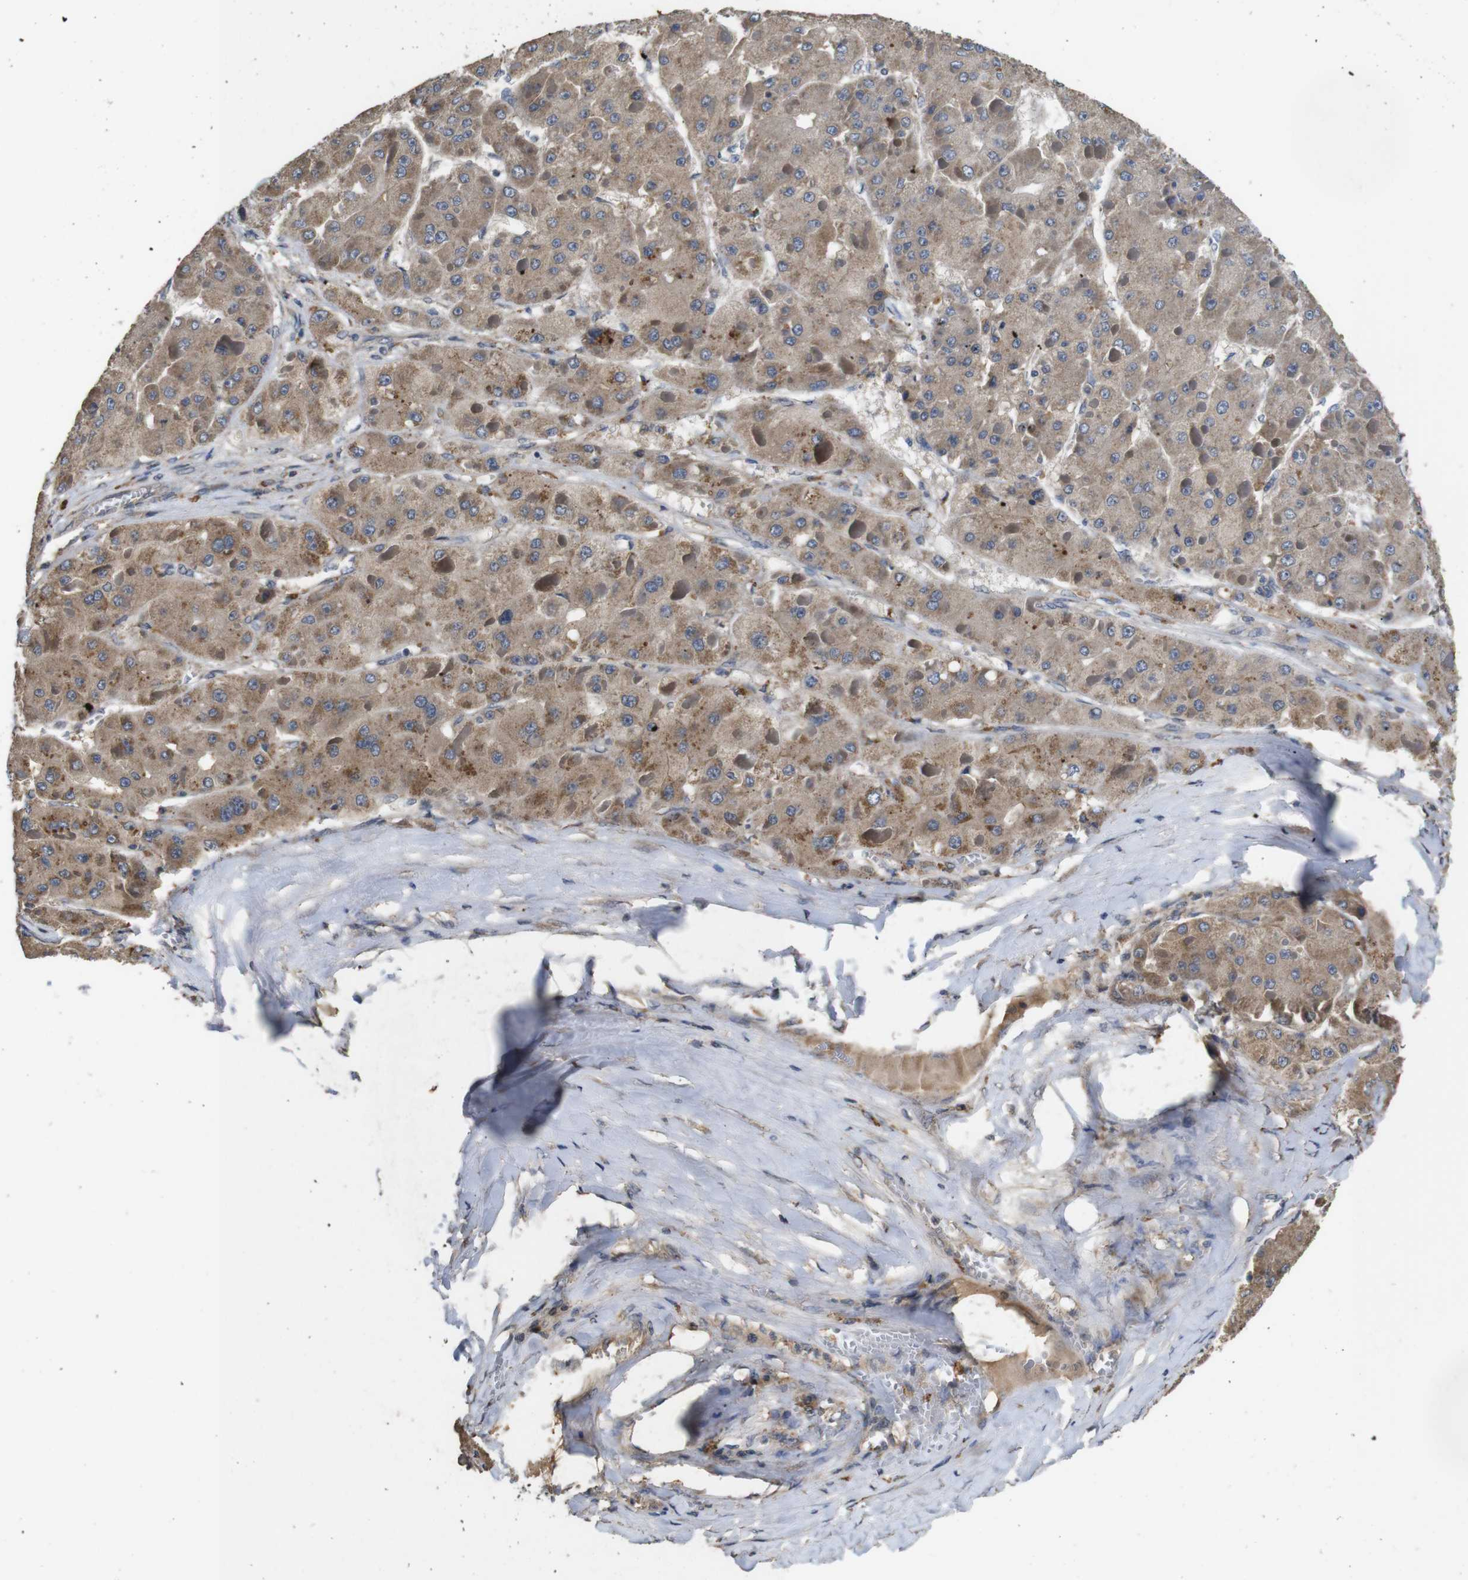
{"staining": {"intensity": "moderate", "quantity": ">75%", "location": "cytoplasmic/membranous"}, "tissue": "liver cancer", "cell_type": "Tumor cells", "image_type": "cancer", "snomed": [{"axis": "morphology", "description": "Carcinoma, Hepatocellular, NOS"}, {"axis": "topography", "description": "Liver"}], "caption": "Tumor cells exhibit medium levels of moderate cytoplasmic/membranous positivity in approximately >75% of cells in liver cancer. (DAB IHC, brown staining for protein, blue staining for nuclei).", "gene": "ARHGAP24", "patient": {"sex": "female", "age": 73}}